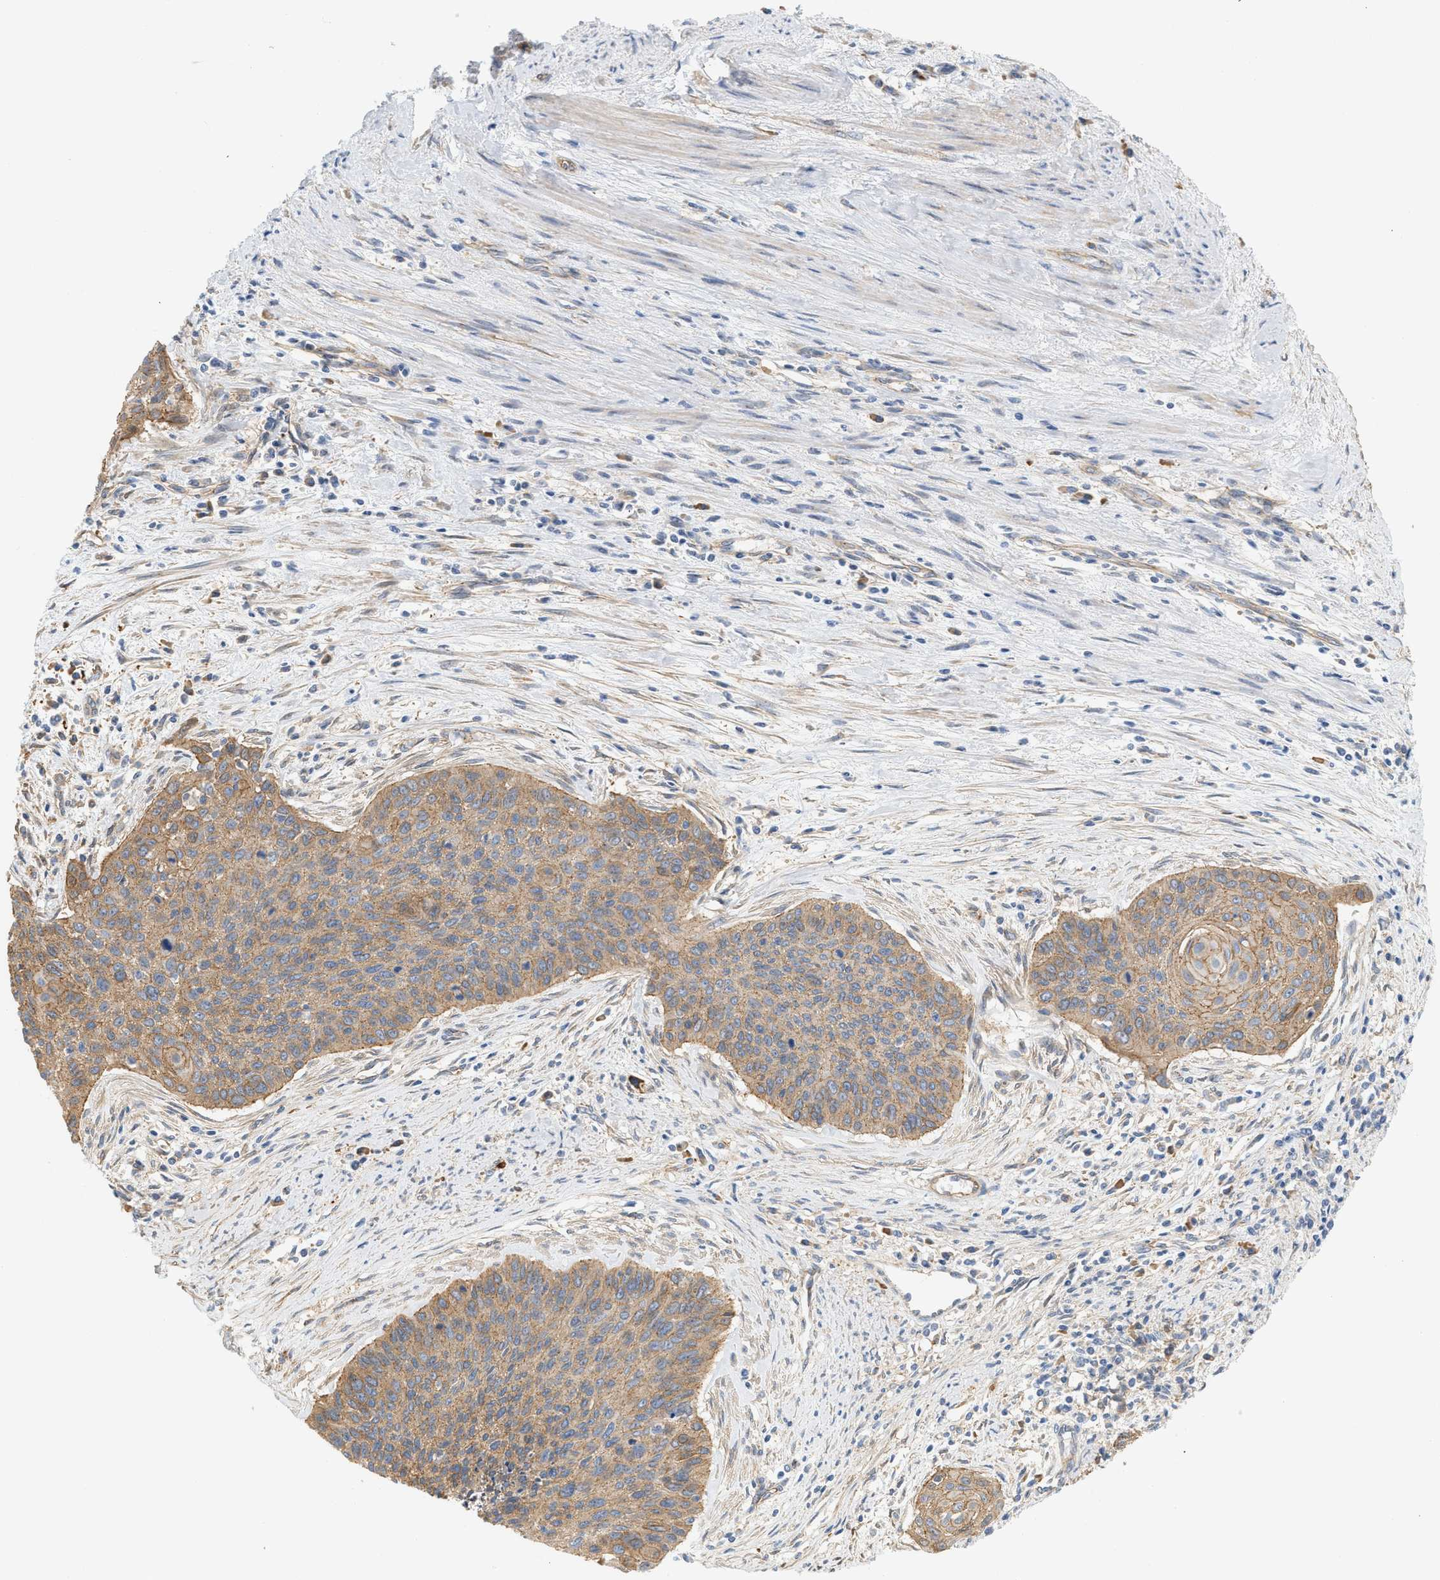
{"staining": {"intensity": "moderate", "quantity": ">75%", "location": "cytoplasmic/membranous"}, "tissue": "cervical cancer", "cell_type": "Tumor cells", "image_type": "cancer", "snomed": [{"axis": "morphology", "description": "Squamous cell carcinoma, NOS"}, {"axis": "topography", "description": "Cervix"}], "caption": "Squamous cell carcinoma (cervical) stained with a brown dye displays moderate cytoplasmic/membranous positive expression in approximately >75% of tumor cells.", "gene": "CTXN1", "patient": {"sex": "female", "age": 55}}